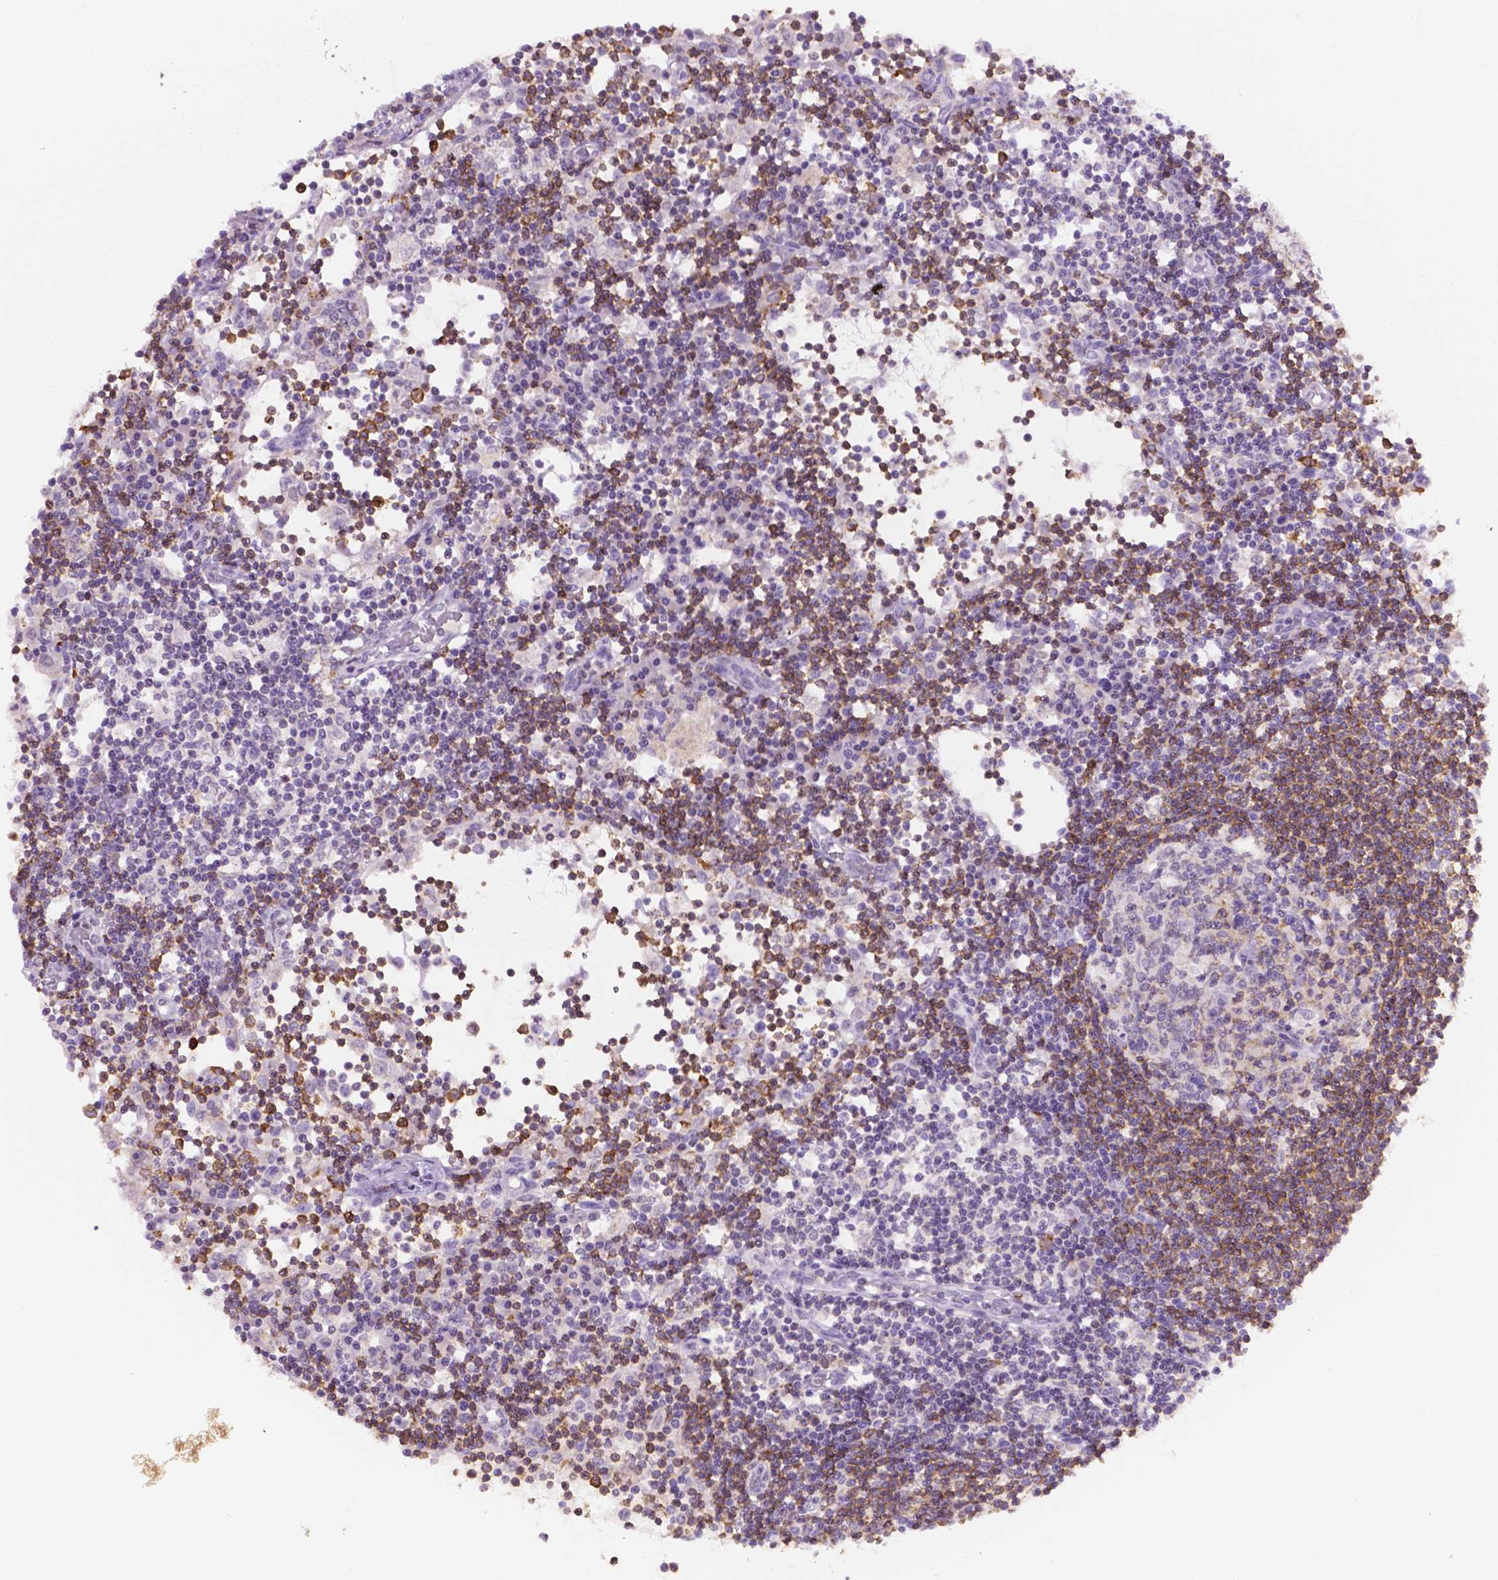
{"staining": {"intensity": "moderate", "quantity": "25%-75%", "location": "cytoplasmic/membranous,nuclear"}, "tissue": "lymph node", "cell_type": "Germinal center cells", "image_type": "normal", "snomed": [{"axis": "morphology", "description": "Normal tissue, NOS"}, {"axis": "topography", "description": "Lymph node"}], "caption": "Lymph node stained with a brown dye reveals moderate cytoplasmic/membranous,nuclear positive staining in about 25%-75% of germinal center cells.", "gene": "PTPN6", "patient": {"sex": "female", "age": 72}}